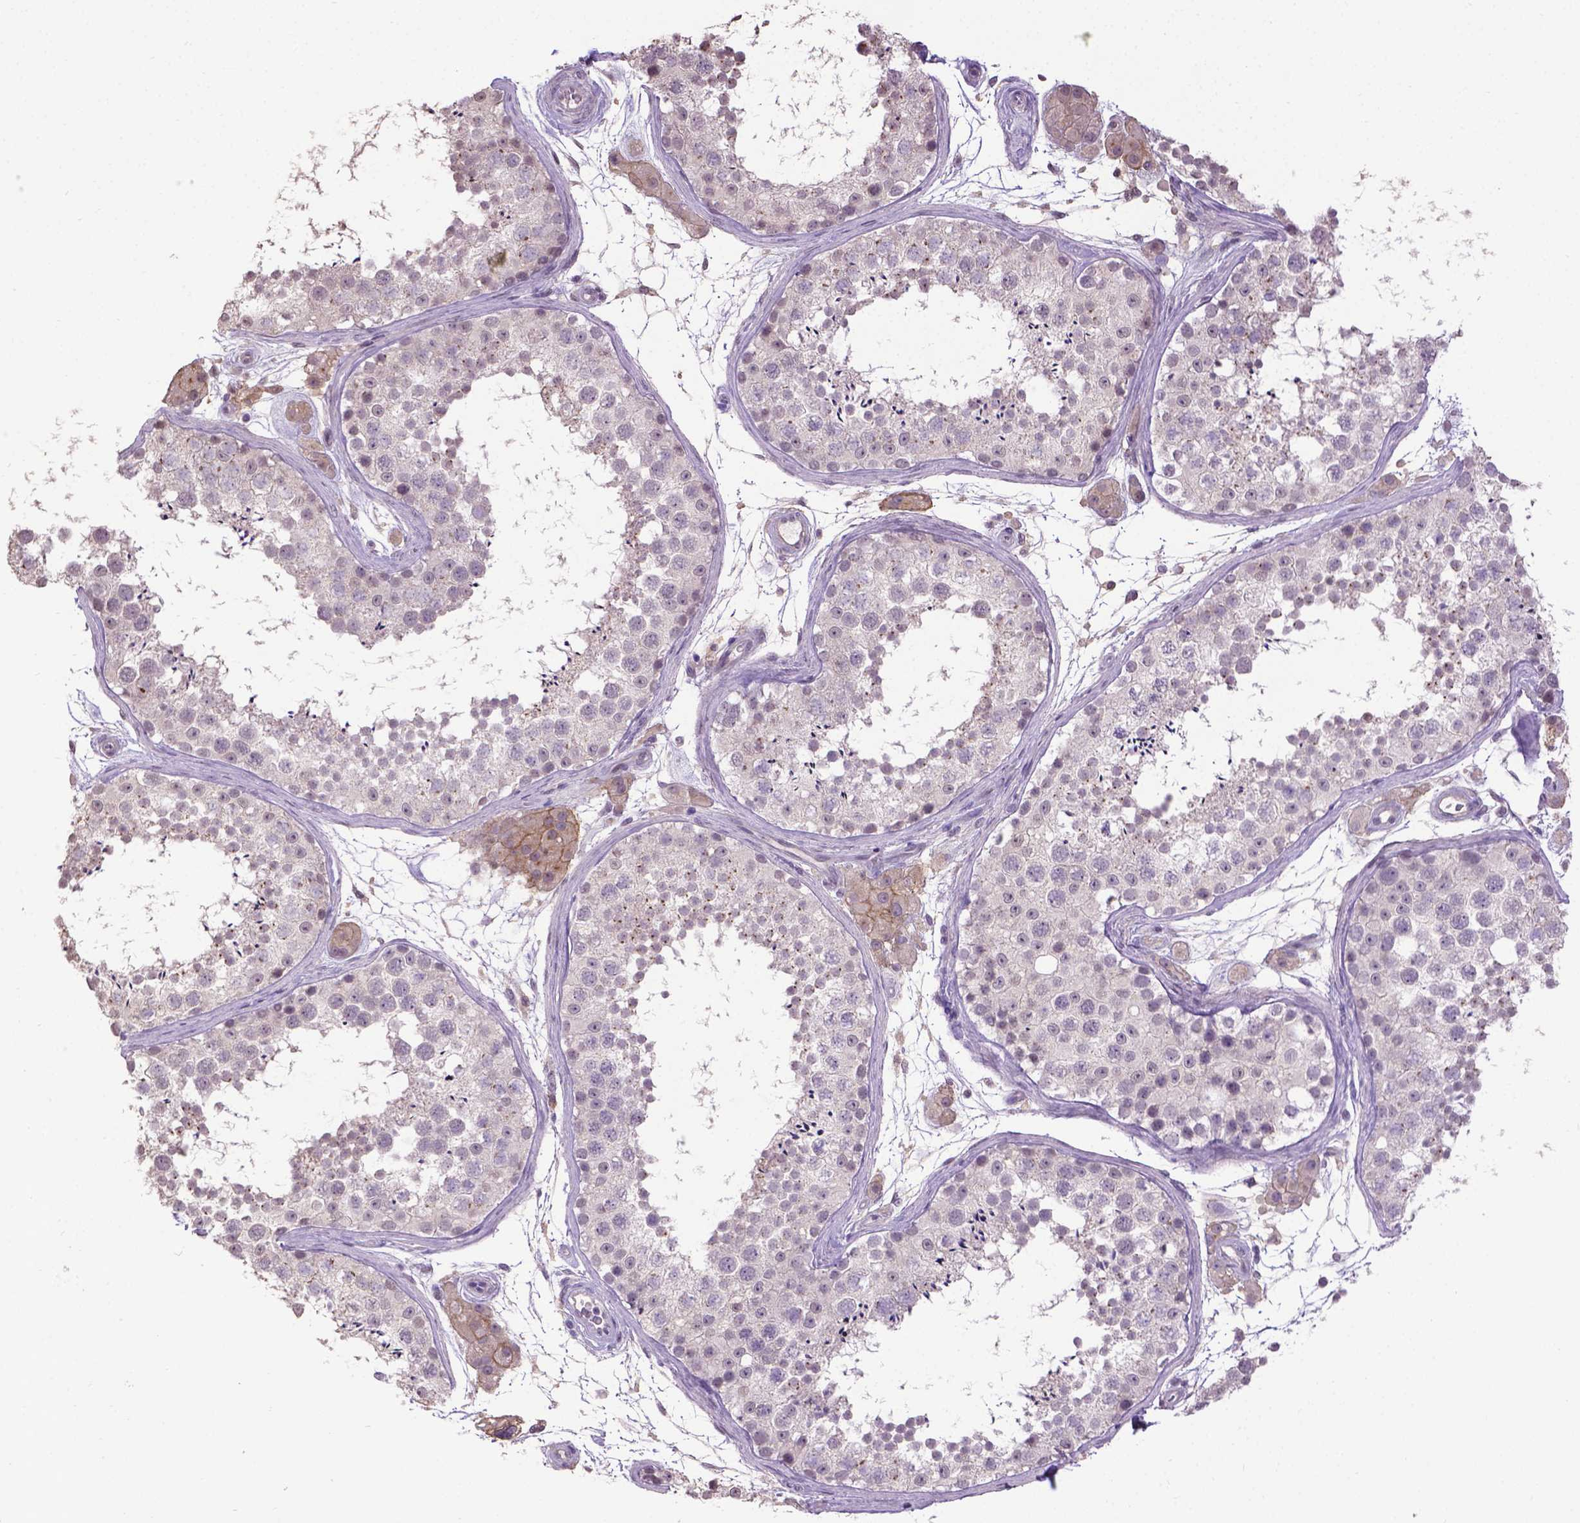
{"staining": {"intensity": "negative", "quantity": "none", "location": "none"}, "tissue": "testis", "cell_type": "Cells in seminiferous ducts", "image_type": "normal", "snomed": [{"axis": "morphology", "description": "Normal tissue, NOS"}, {"axis": "topography", "description": "Testis"}], "caption": "Cells in seminiferous ducts are negative for protein expression in benign human testis. Brightfield microscopy of immunohistochemistry (IHC) stained with DAB (brown) and hematoxylin (blue), captured at high magnification.", "gene": "CPM", "patient": {"sex": "male", "age": 41}}